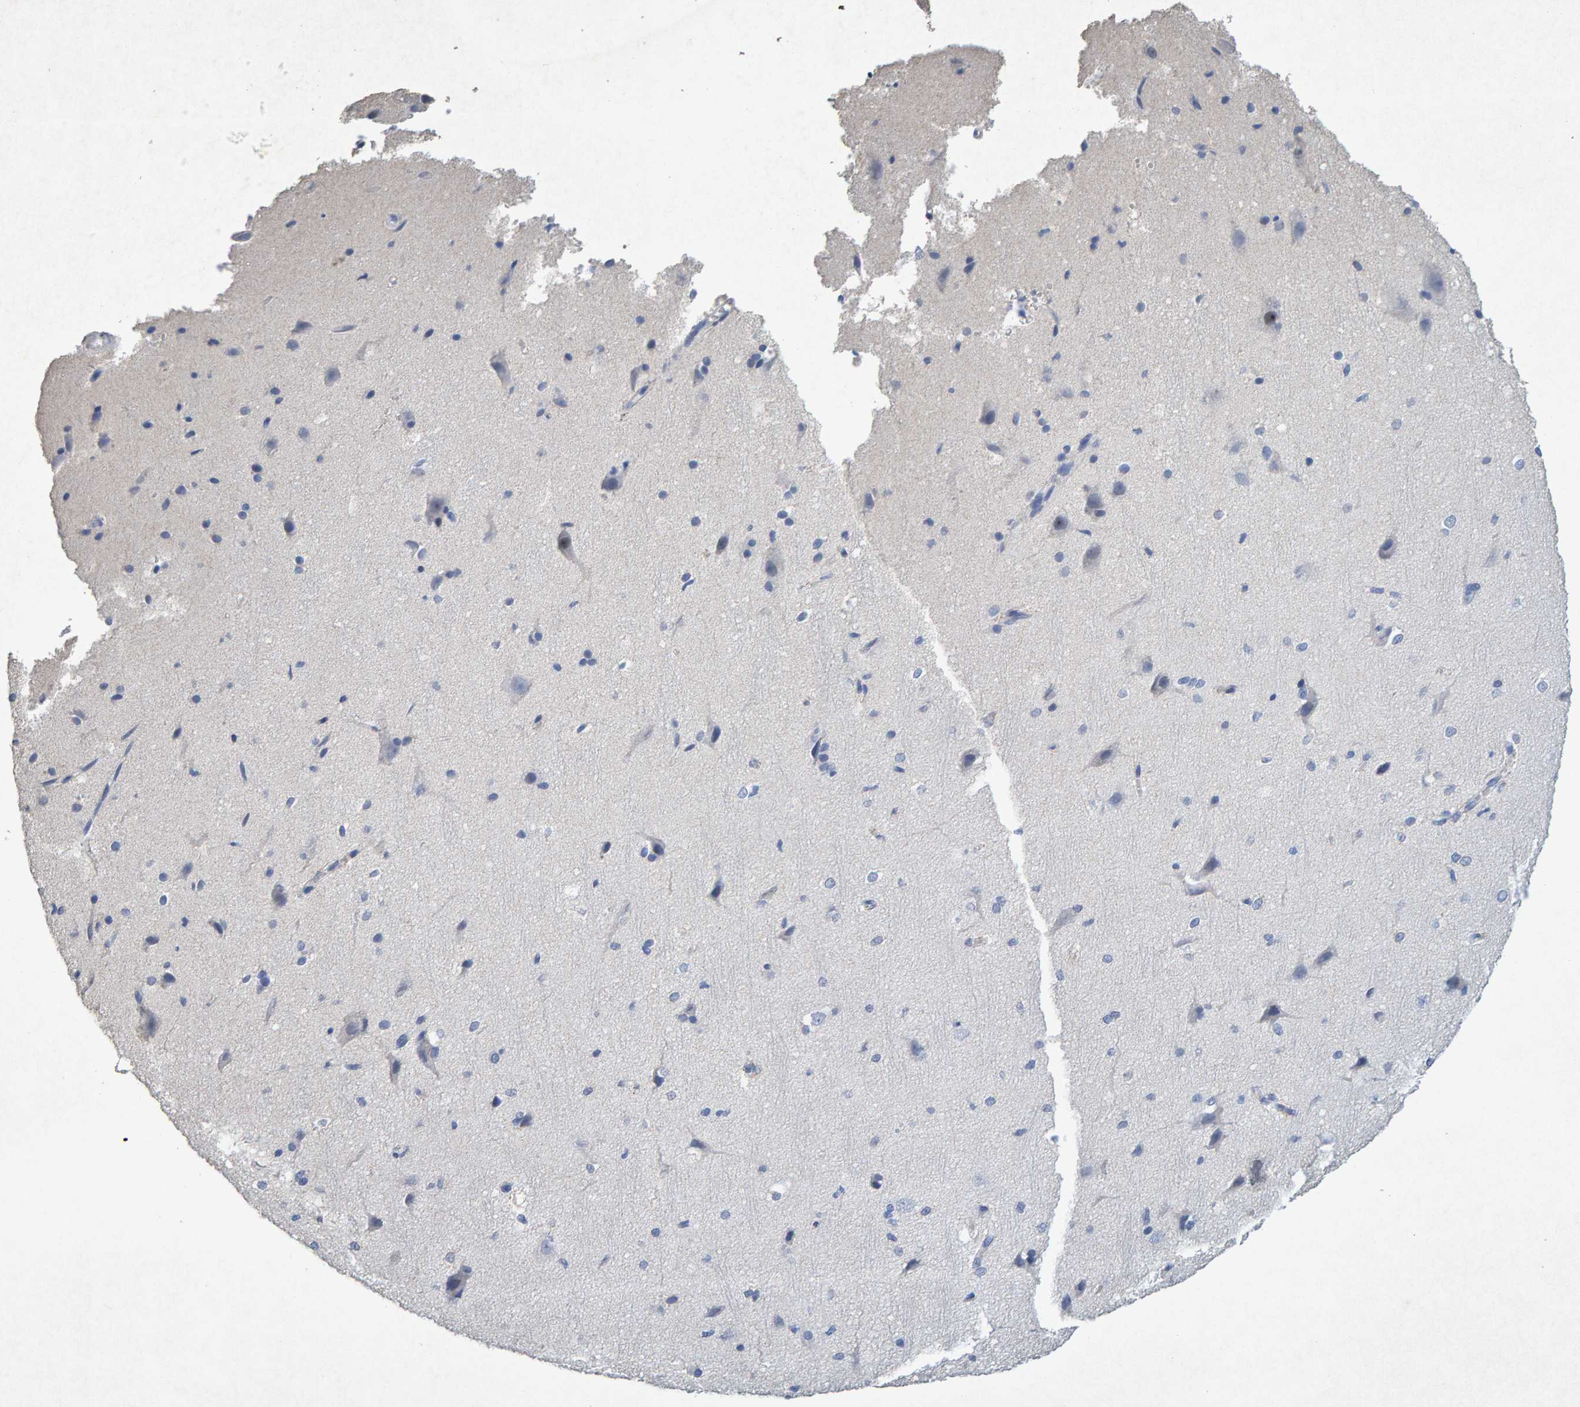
{"staining": {"intensity": "negative", "quantity": "none", "location": "none"}, "tissue": "cerebral cortex", "cell_type": "Endothelial cells", "image_type": "normal", "snomed": [{"axis": "morphology", "description": "Normal tissue, NOS"}, {"axis": "morphology", "description": "Developmental malformation"}, {"axis": "topography", "description": "Cerebral cortex"}], "caption": "Immunohistochemical staining of unremarkable human cerebral cortex displays no significant expression in endothelial cells.", "gene": "CTH", "patient": {"sex": "female", "age": 30}}